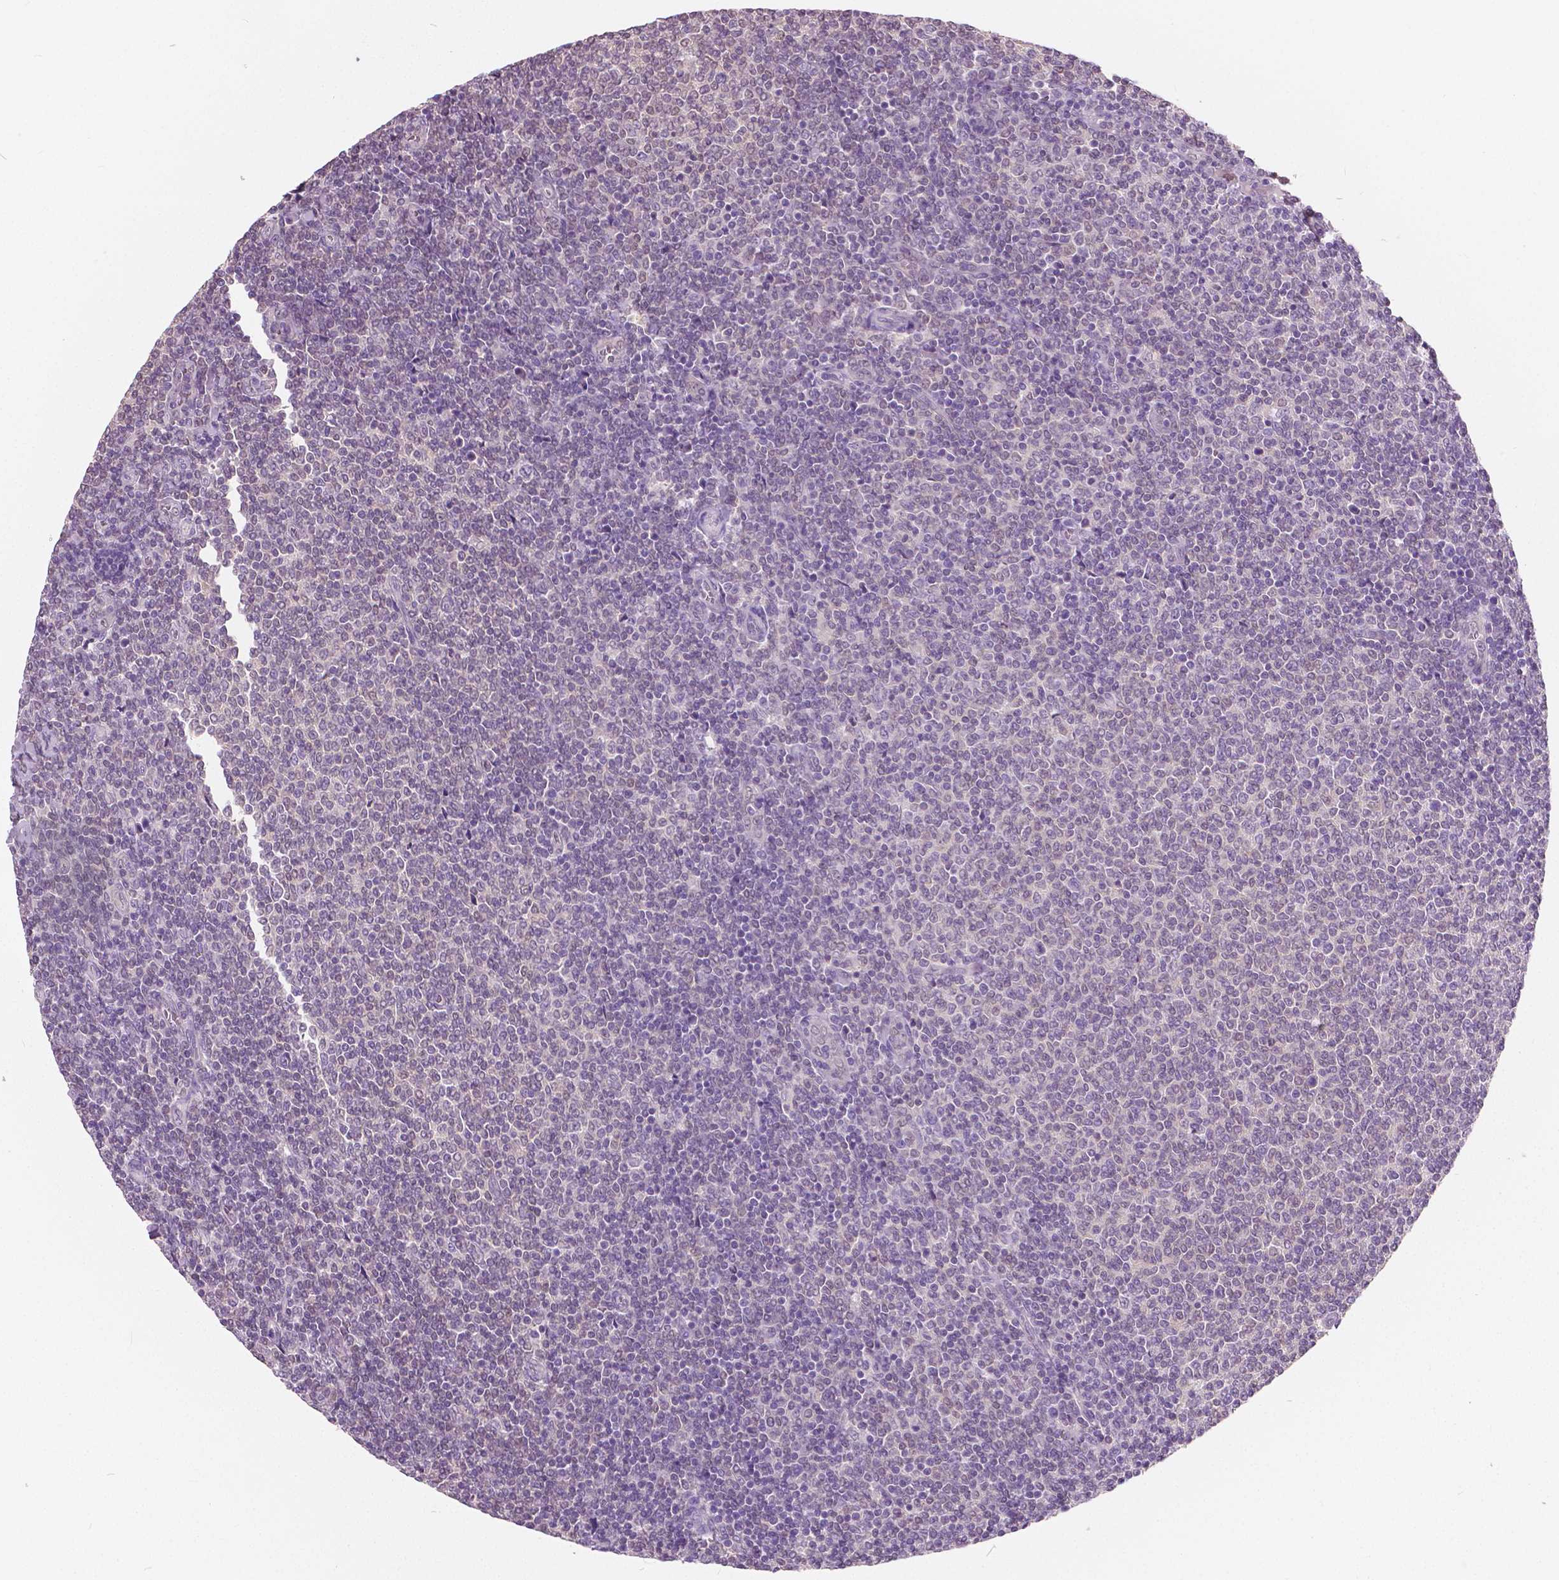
{"staining": {"intensity": "negative", "quantity": "none", "location": "none"}, "tissue": "lymphoma", "cell_type": "Tumor cells", "image_type": "cancer", "snomed": [{"axis": "morphology", "description": "Malignant lymphoma, non-Hodgkin's type, Low grade"}, {"axis": "topography", "description": "Lymph node"}], "caption": "The image displays no significant positivity in tumor cells of low-grade malignant lymphoma, non-Hodgkin's type.", "gene": "TKFC", "patient": {"sex": "male", "age": 52}}